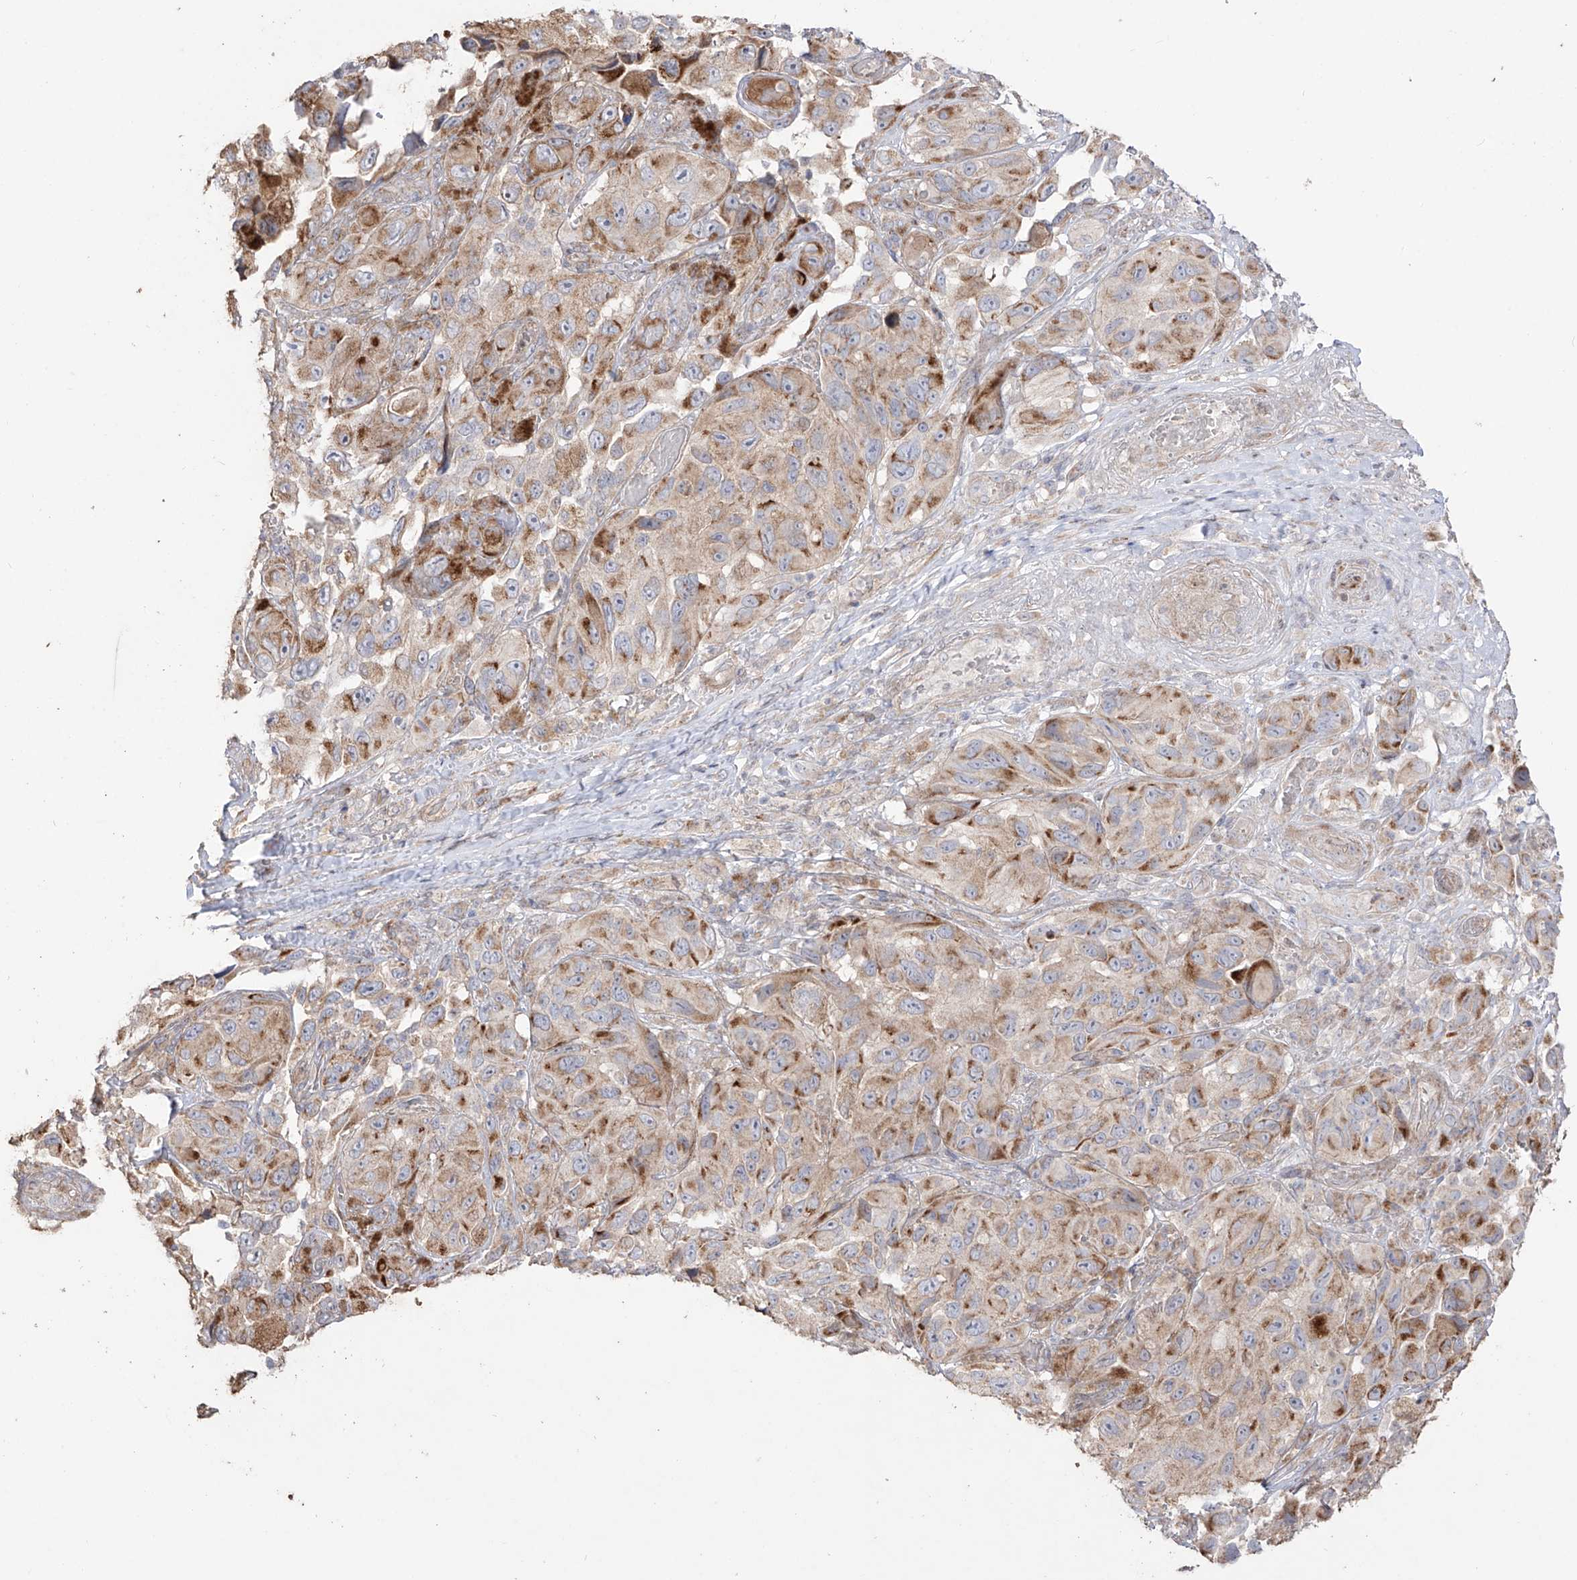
{"staining": {"intensity": "moderate", "quantity": "25%-75%", "location": "cytoplasmic/membranous"}, "tissue": "melanoma", "cell_type": "Tumor cells", "image_type": "cancer", "snomed": [{"axis": "morphology", "description": "Malignant melanoma, NOS"}, {"axis": "topography", "description": "Skin"}], "caption": "Malignant melanoma tissue exhibits moderate cytoplasmic/membranous expression in approximately 25%-75% of tumor cells", "gene": "YKT6", "patient": {"sex": "female", "age": 73}}